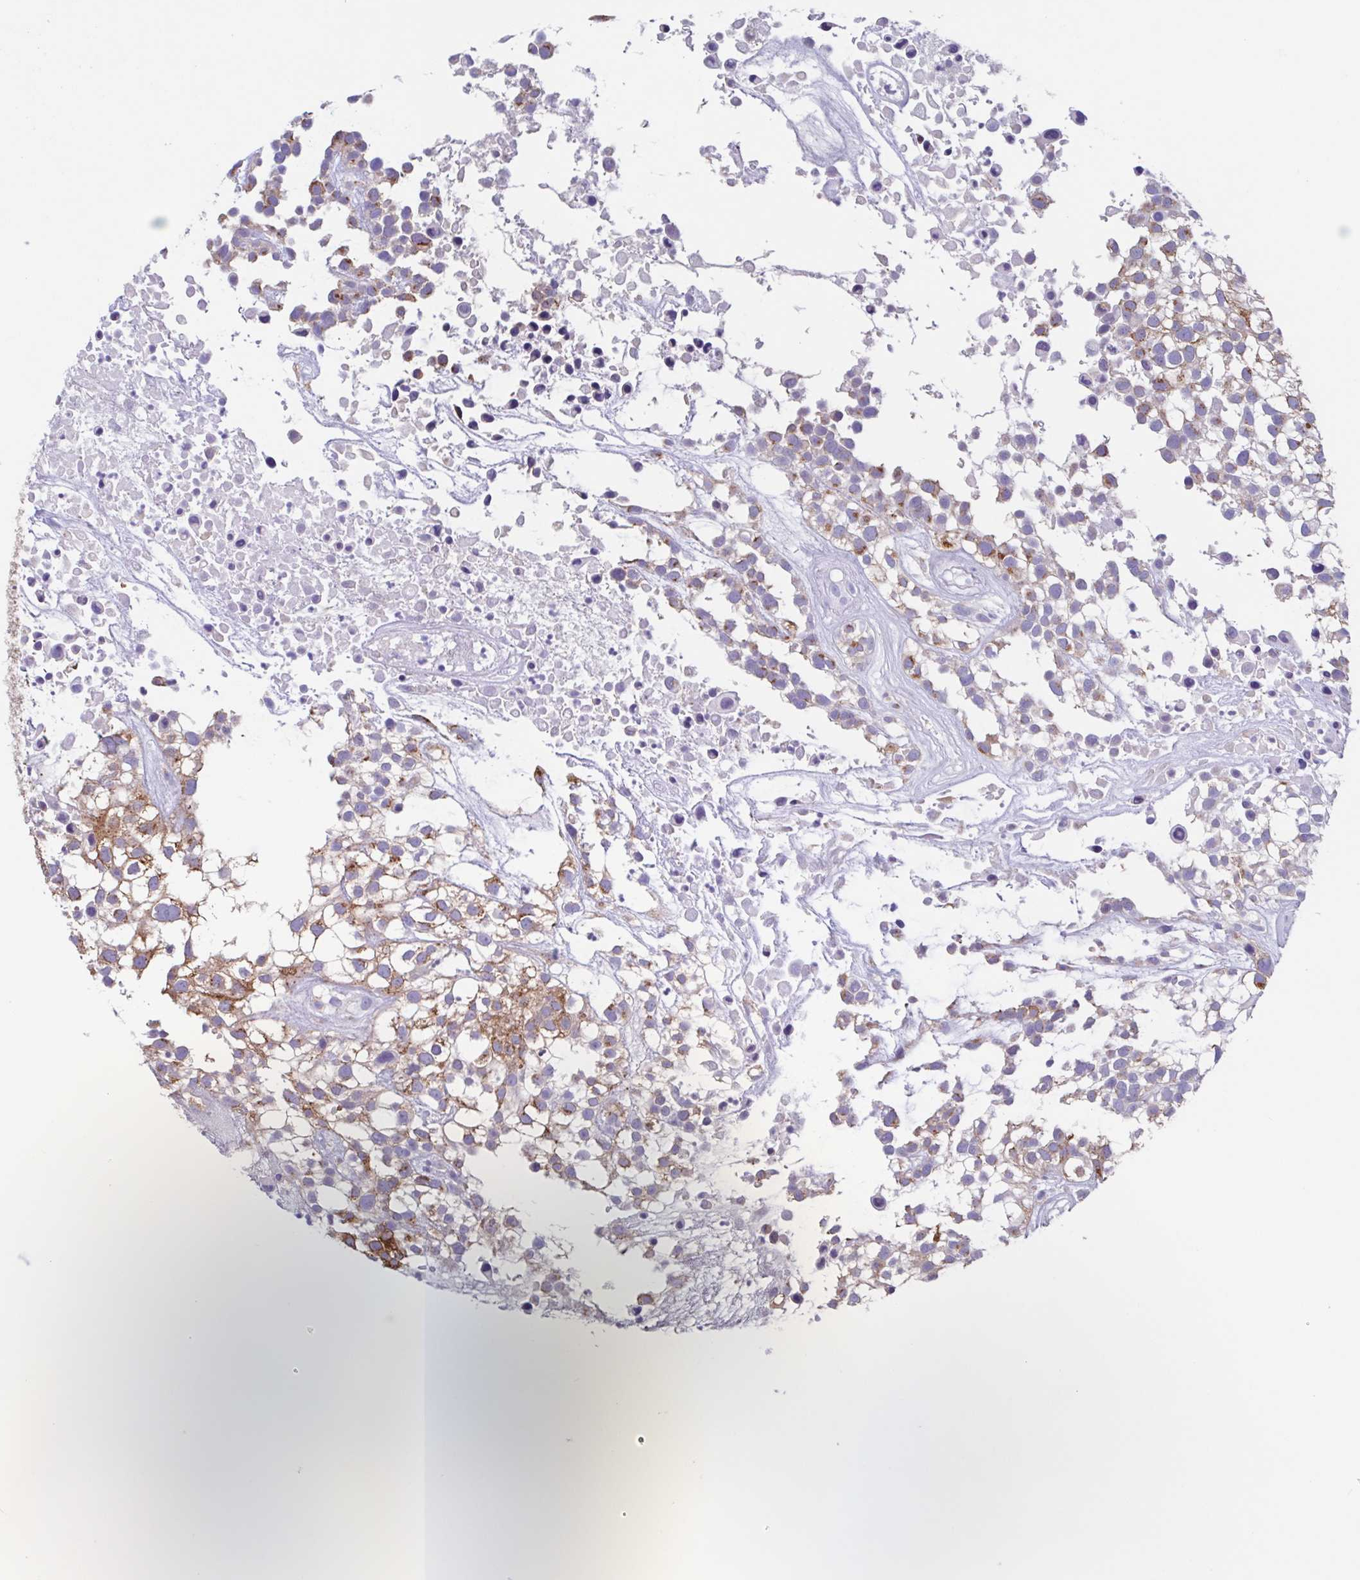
{"staining": {"intensity": "weak", "quantity": "25%-75%", "location": "cytoplasmic/membranous"}, "tissue": "urothelial cancer", "cell_type": "Tumor cells", "image_type": "cancer", "snomed": [{"axis": "morphology", "description": "Urothelial carcinoma, High grade"}, {"axis": "topography", "description": "Urinary bladder"}], "caption": "Immunohistochemistry (IHC) of human urothelial carcinoma (high-grade) exhibits low levels of weak cytoplasmic/membranous positivity in about 25%-75% of tumor cells. Immunohistochemistry (IHC) stains the protein of interest in brown and the nuclei are stained blue.", "gene": "TPD52", "patient": {"sex": "male", "age": 56}}